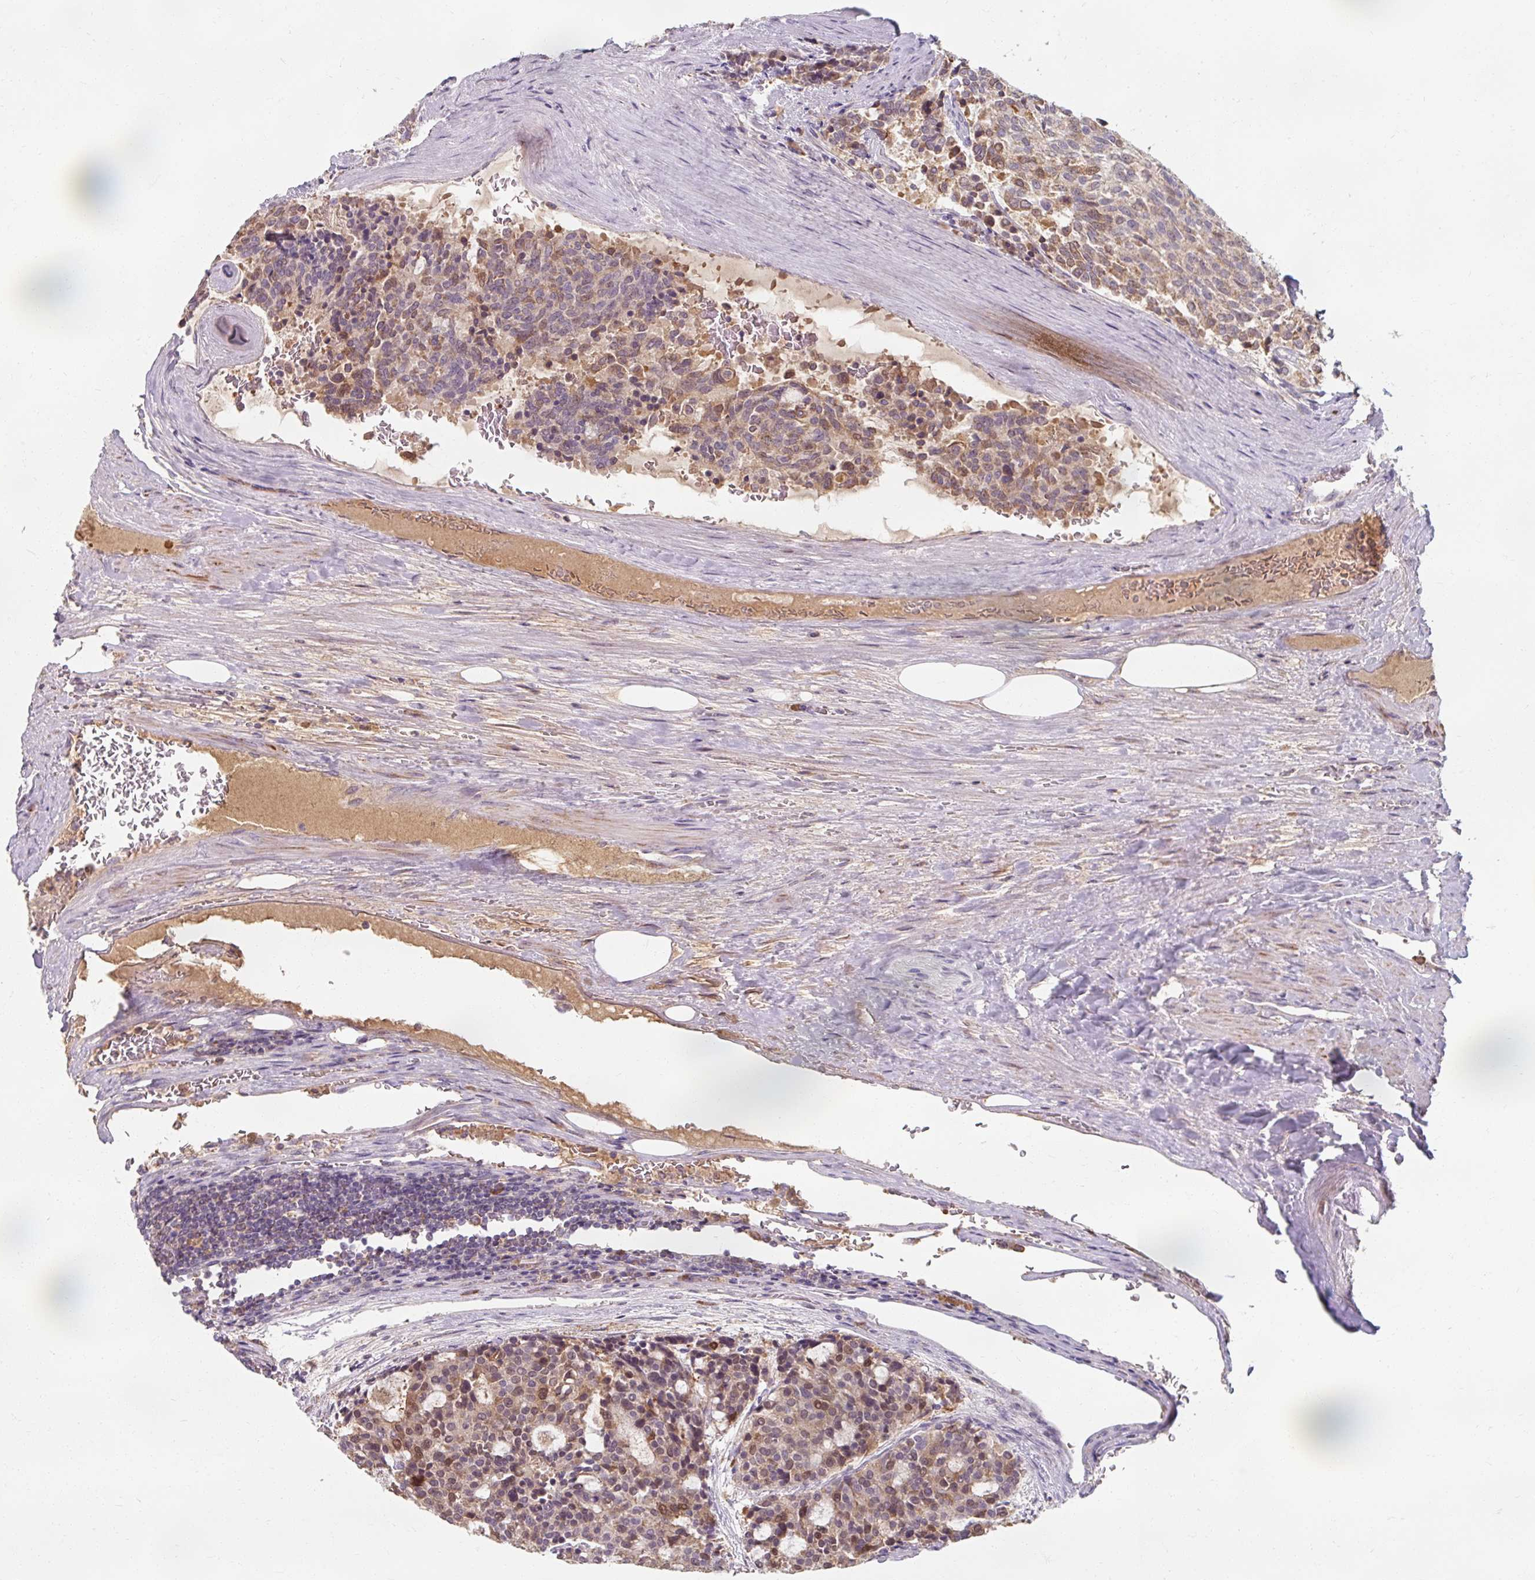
{"staining": {"intensity": "weak", "quantity": "25%-75%", "location": "cytoplasmic/membranous,nuclear"}, "tissue": "carcinoid", "cell_type": "Tumor cells", "image_type": "cancer", "snomed": [{"axis": "morphology", "description": "Carcinoid, malignant, NOS"}, {"axis": "topography", "description": "Pancreas"}], "caption": "The histopathology image demonstrates a brown stain indicating the presence of a protein in the cytoplasmic/membranous and nuclear of tumor cells in carcinoid.", "gene": "TSEN54", "patient": {"sex": "female", "age": 54}}